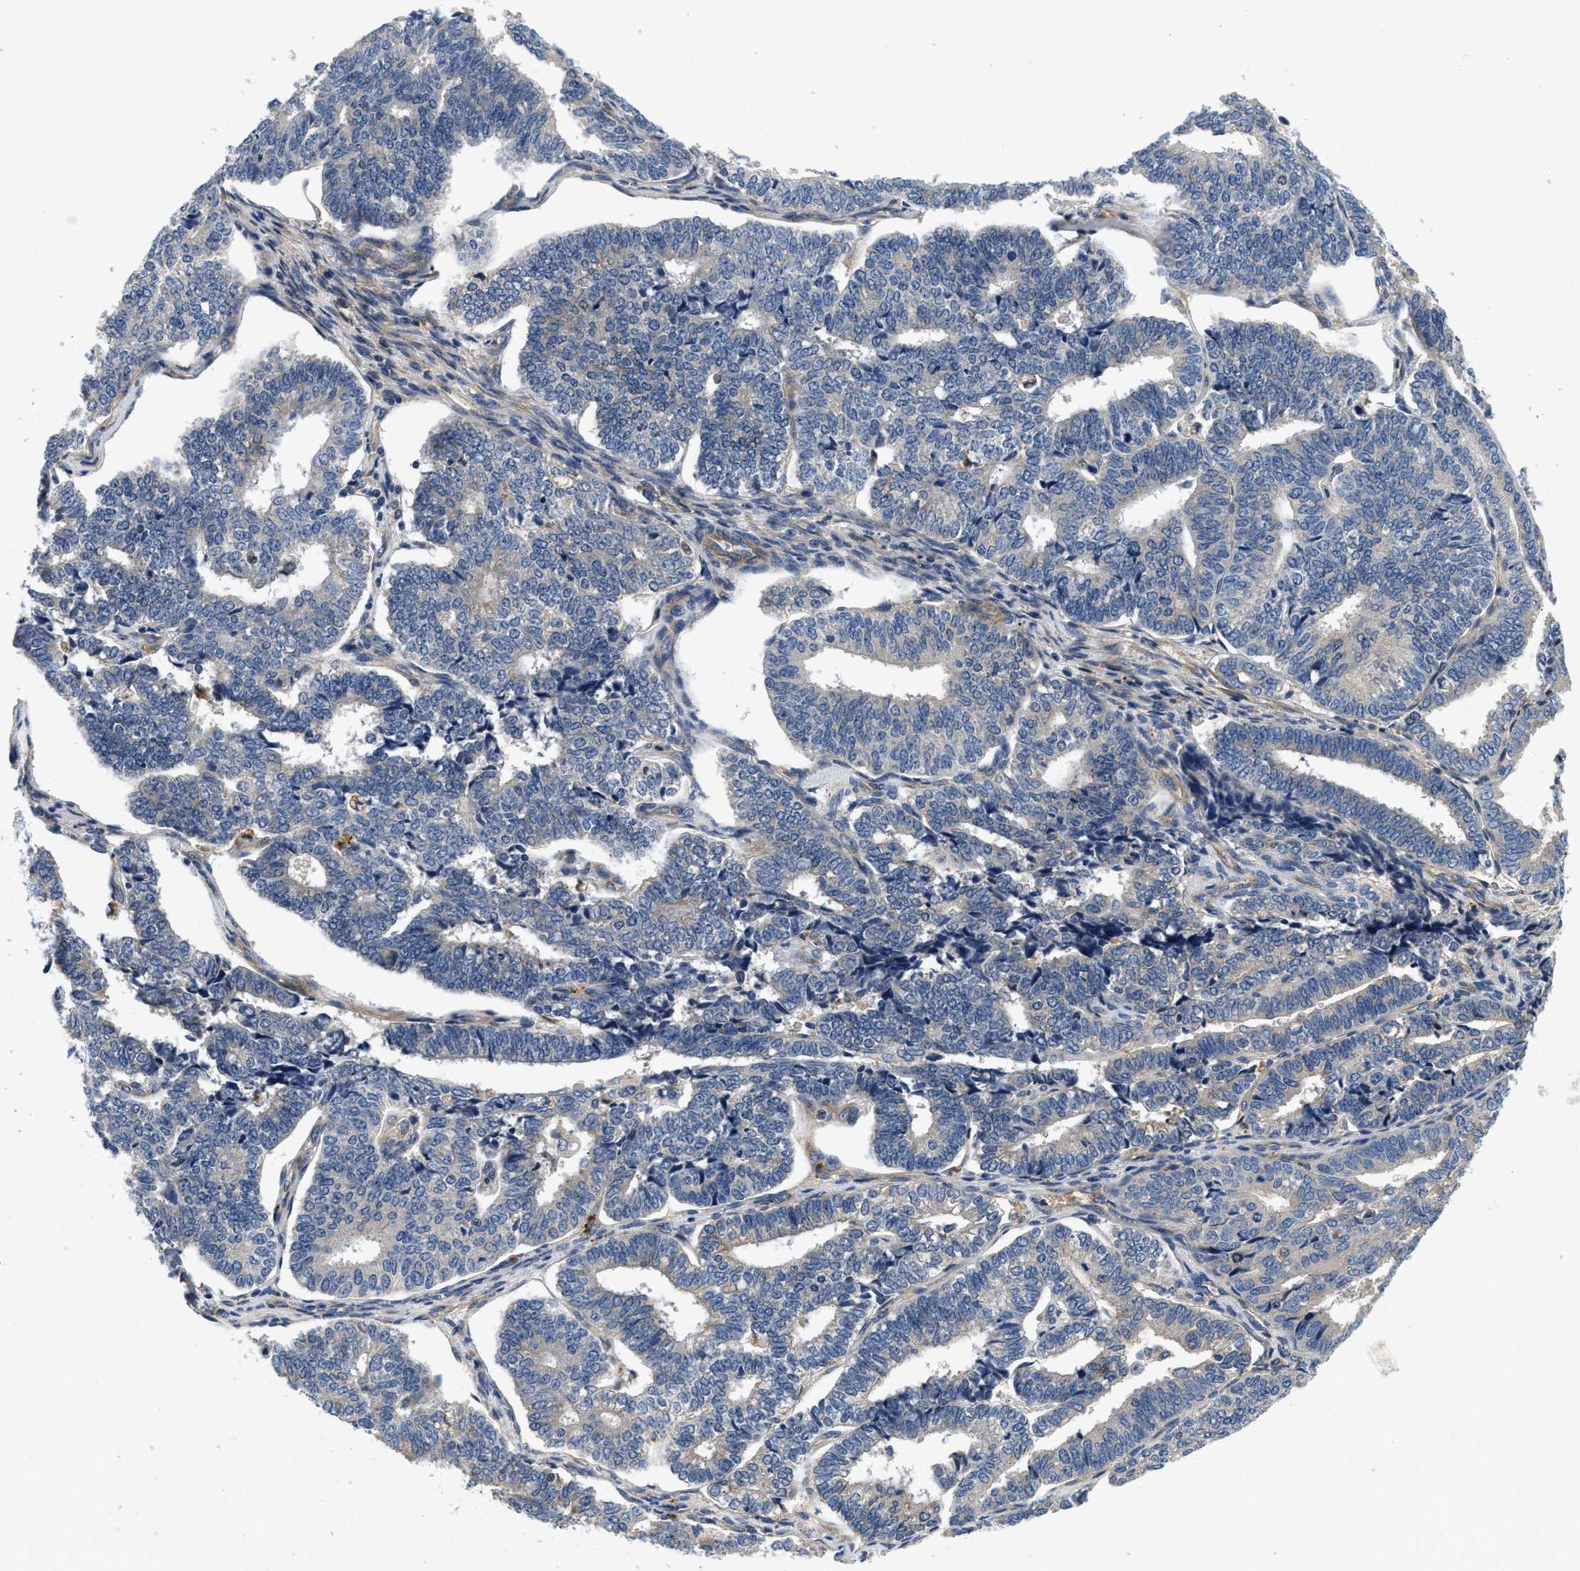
{"staining": {"intensity": "negative", "quantity": "none", "location": "none"}, "tissue": "endometrial cancer", "cell_type": "Tumor cells", "image_type": "cancer", "snomed": [{"axis": "morphology", "description": "Adenocarcinoma, NOS"}, {"axis": "topography", "description": "Endometrium"}], "caption": "A photomicrograph of adenocarcinoma (endometrial) stained for a protein displays no brown staining in tumor cells.", "gene": "NME6", "patient": {"sex": "female", "age": 70}}